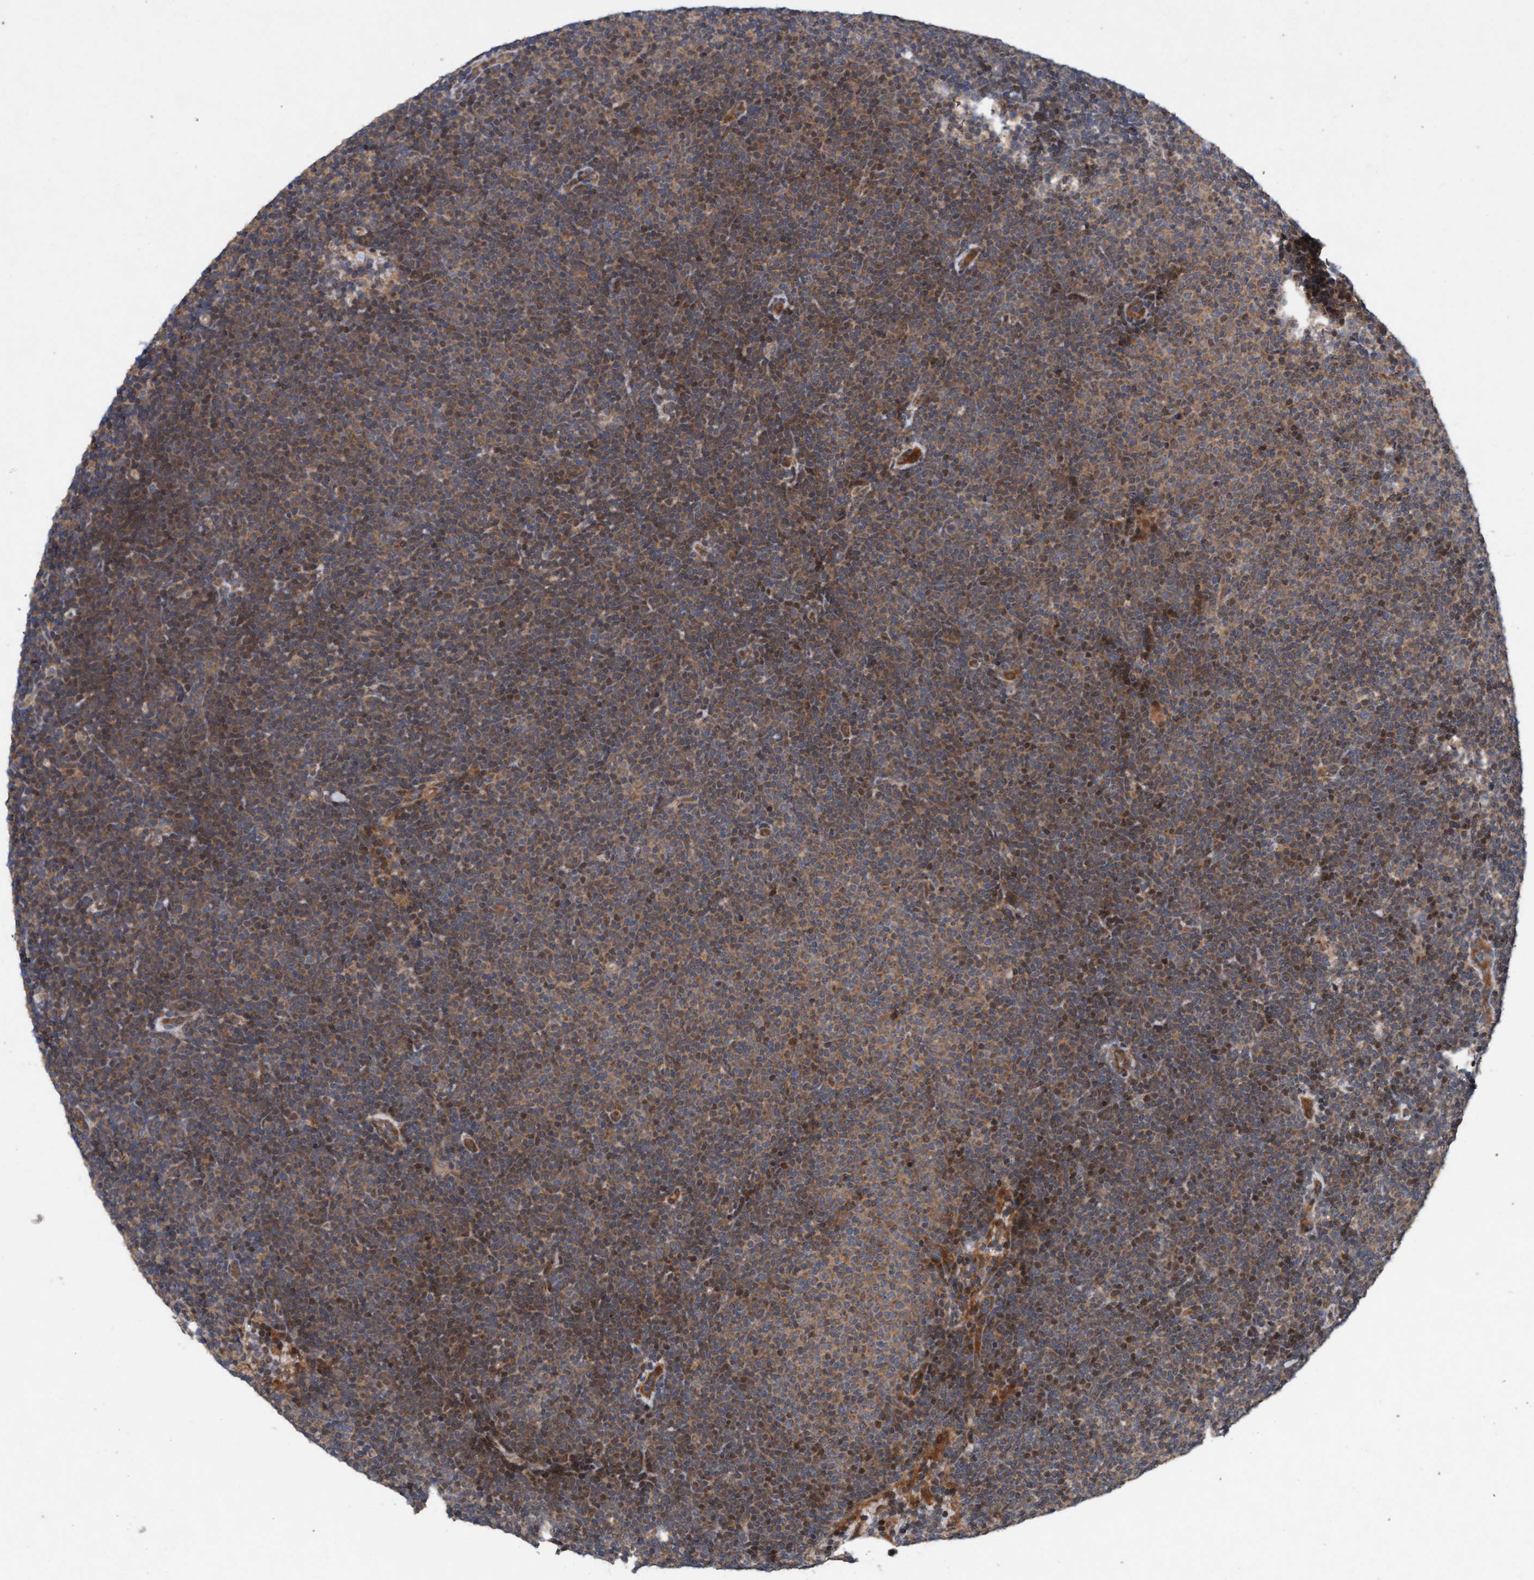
{"staining": {"intensity": "weak", "quantity": ">75%", "location": "cytoplasmic/membranous"}, "tissue": "lymphoma", "cell_type": "Tumor cells", "image_type": "cancer", "snomed": [{"axis": "morphology", "description": "Malignant lymphoma, non-Hodgkin's type, Low grade"}, {"axis": "topography", "description": "Lymph node"}], "caption": "Immunohistochemical staining of human lymphoma exhibits low levels of weak cytoplasmic/membranous protein positivity in approximately >75% of tumor cells.", "gene": "MLXIP", "patient": {"sex": "female", "age": 53}}